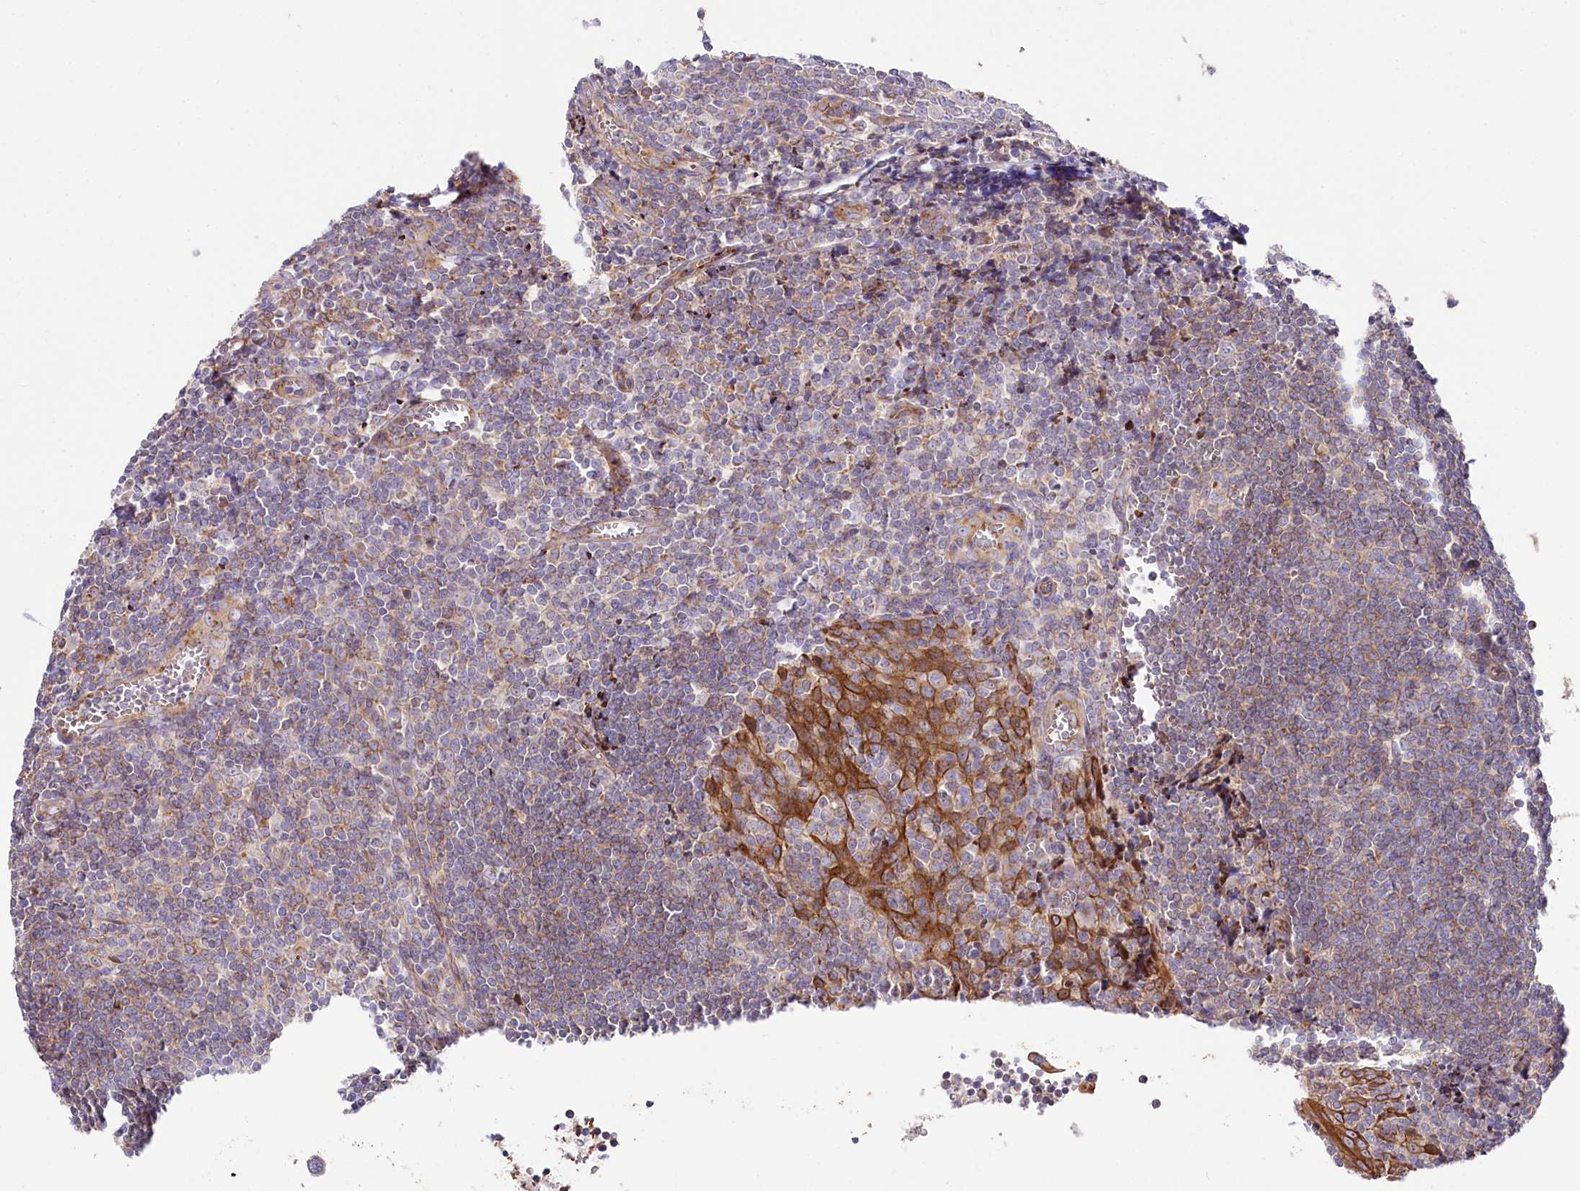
{"staining": {"intensity": "negative", "quantity": "none", "location": "none"}, "tissue": "tonsil", "cell_type": "Germinal center cells", "image_type": "normal", "snomed": [{"axis": "morphology", "description": "Normal tissue, NOS"}, {"axis": "topography", "description": "Tonsil"}], "caption": "The immunohistochemistry (IHC) micrograph has no significant expression in germinal center cells of tonsil. Nuclei are stained in blue.", "gene": "STX6", "patient": {"sex": "male", "age": 27}}